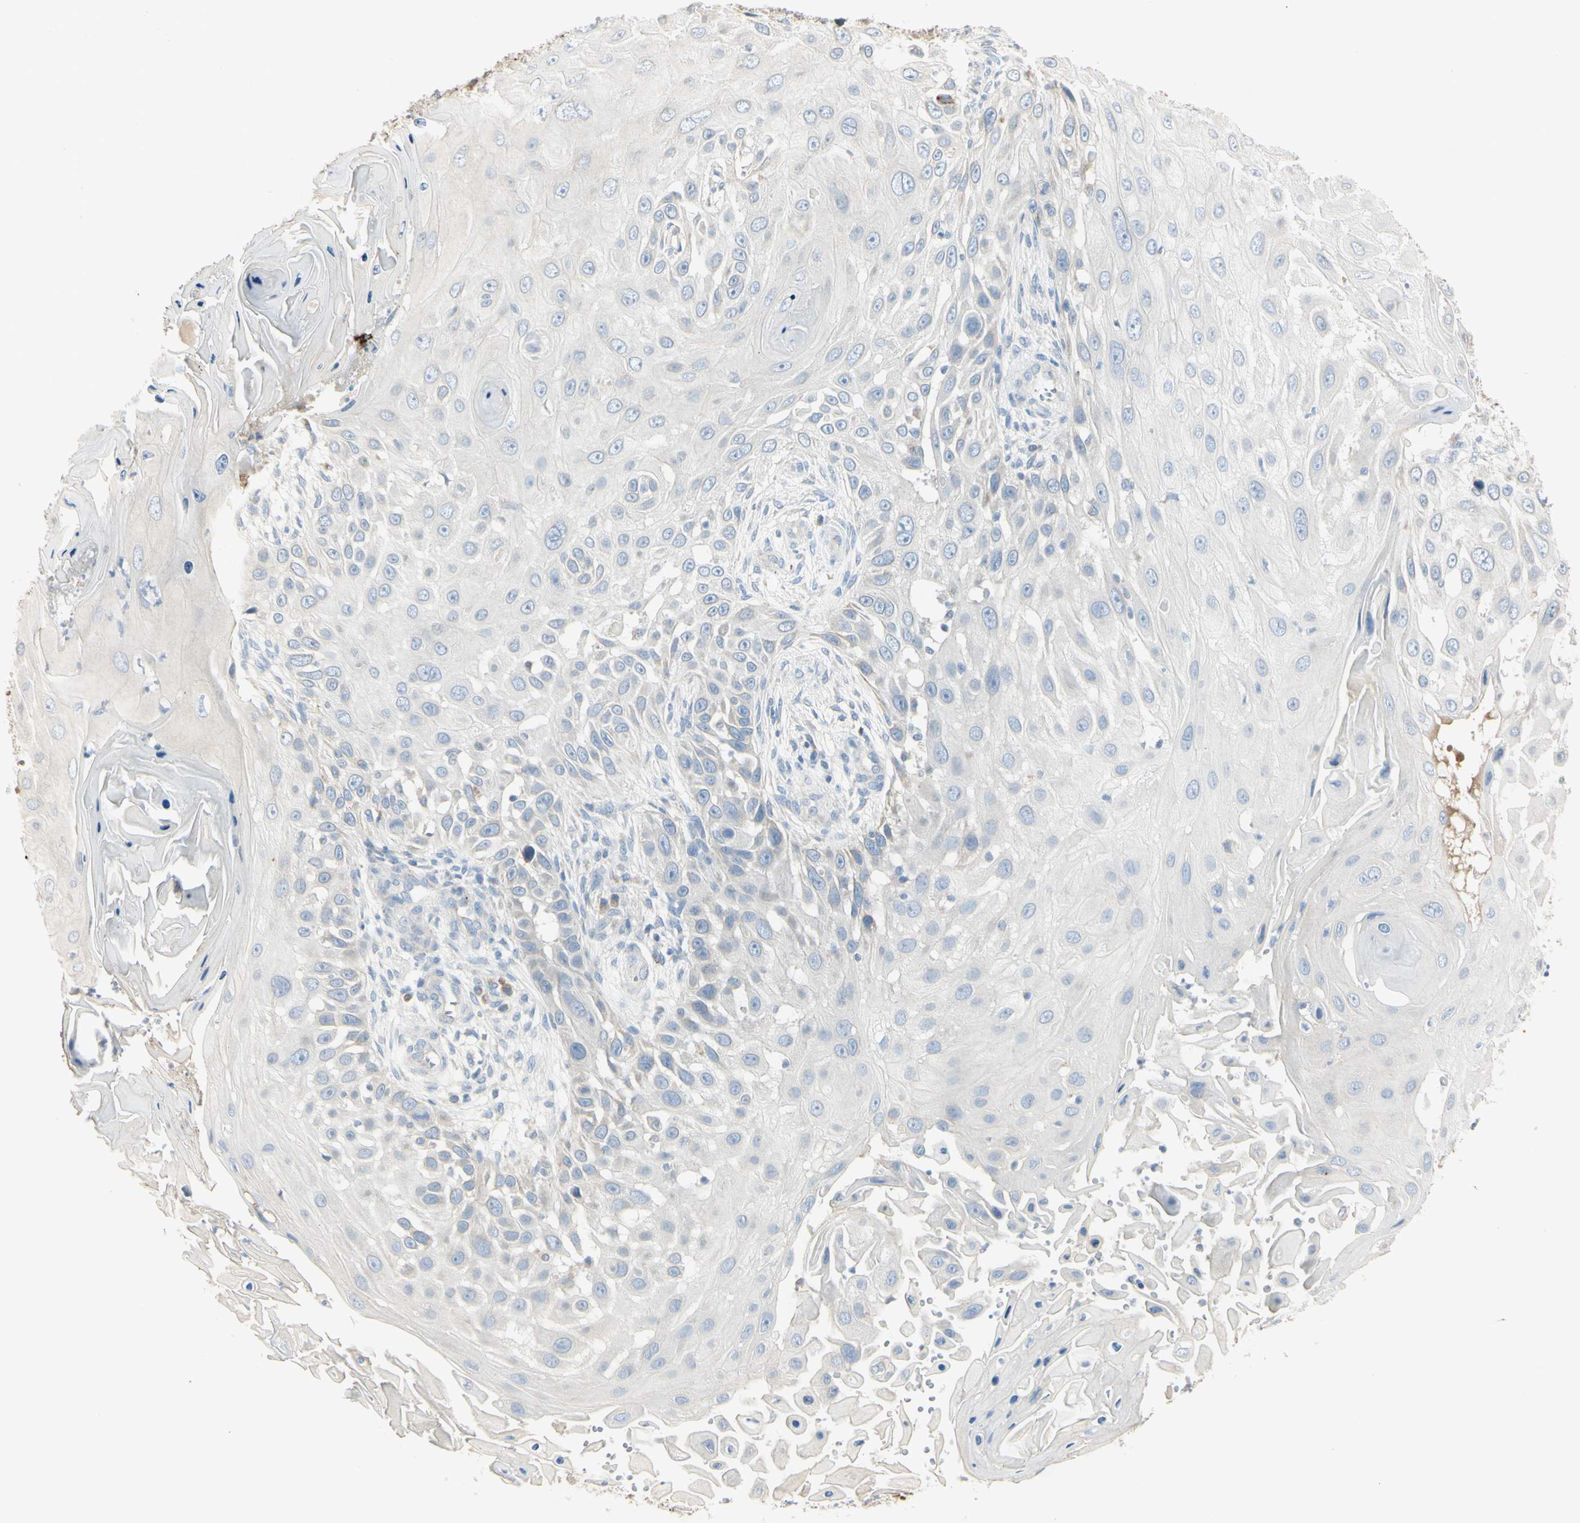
{"staining": {"intensity": "negative", "quantity": "none", "location": "none"}, "tissue": "skin cancer", "cell_type": "Tumor cells", "image_type": "cancer", "snomed": [{"axis": "morphology", "description": "Squamous cell carcinoma, NOS"}, {"axis": "topography", "description": "Skin"}], "caption": "Immunohistochemistry histopathology image of squamous cell carcinoma (skin) stained for a protein (brown), which exhibits no staining in tumor cells. (Stains: DAB (3,3'-diaminobenzidine) IHC with hematoxylin counter stain, Microscopy: brightfield microscopy at high magnification).", "gene": "ANGPTL1", "patient": {"sex": "female", "age": 44}}